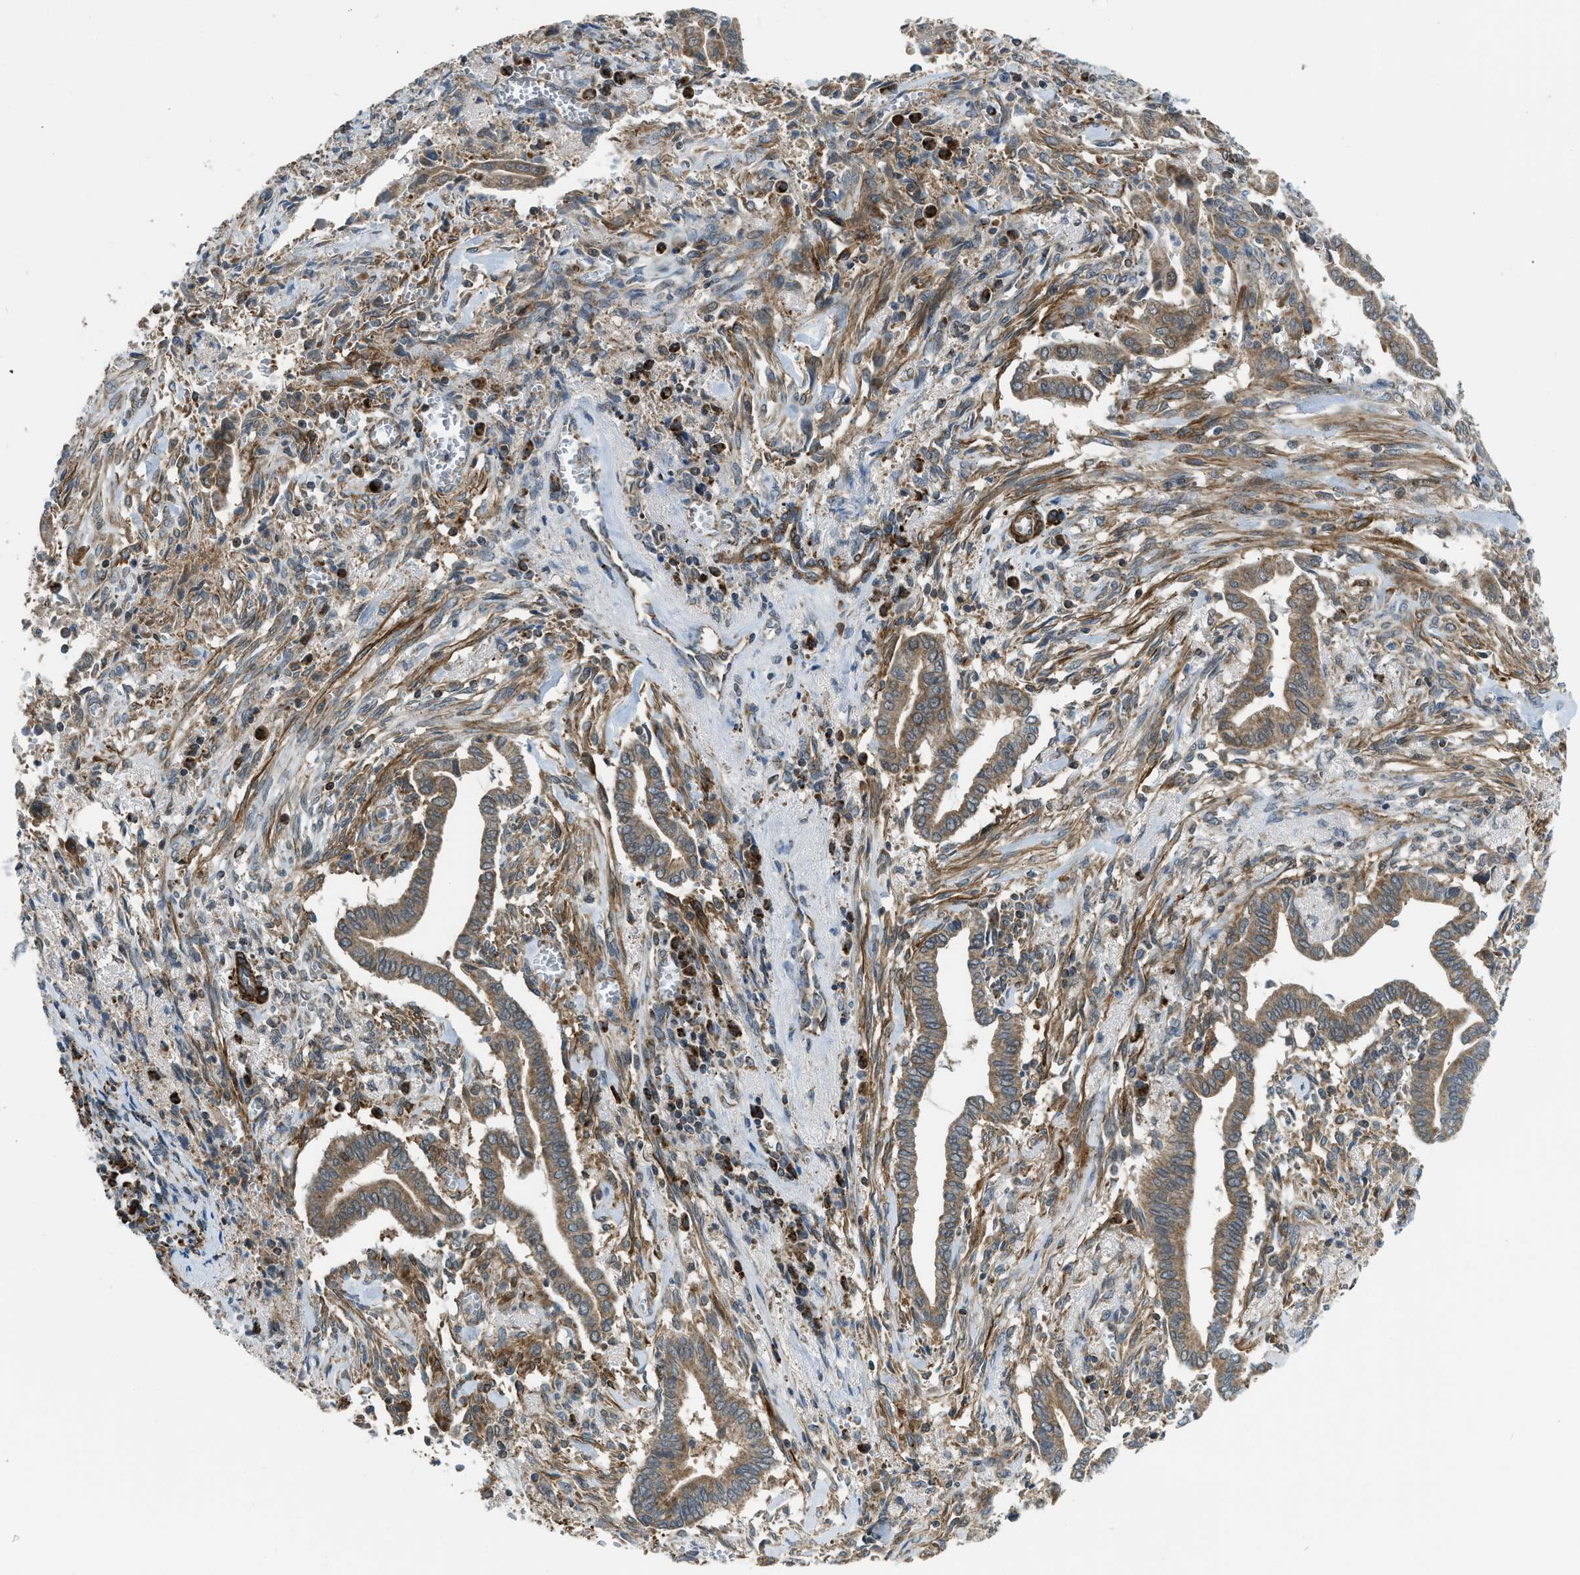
{"staining": {"intensity": "moderate", "quantity": ">75%", "location": "cytoplasmic/membranous"}, "tissue": "cervical cancer", "cell_type": "Tumor cells", "image_type": "cancer", "snomed": [{"axis": "morphology", "description": "Adenocarcinoma, NOS"}, {"axis": "topography", "description": "Cervix"}], "caption": "A micrograph of cervical cancer (adenocarcinoma) stained for a protein displays moderate cytoplasmic/membranous brown staining in tumor cells.", "gene": "SESN2", "patient": {"sex": "female", "age": 44}}